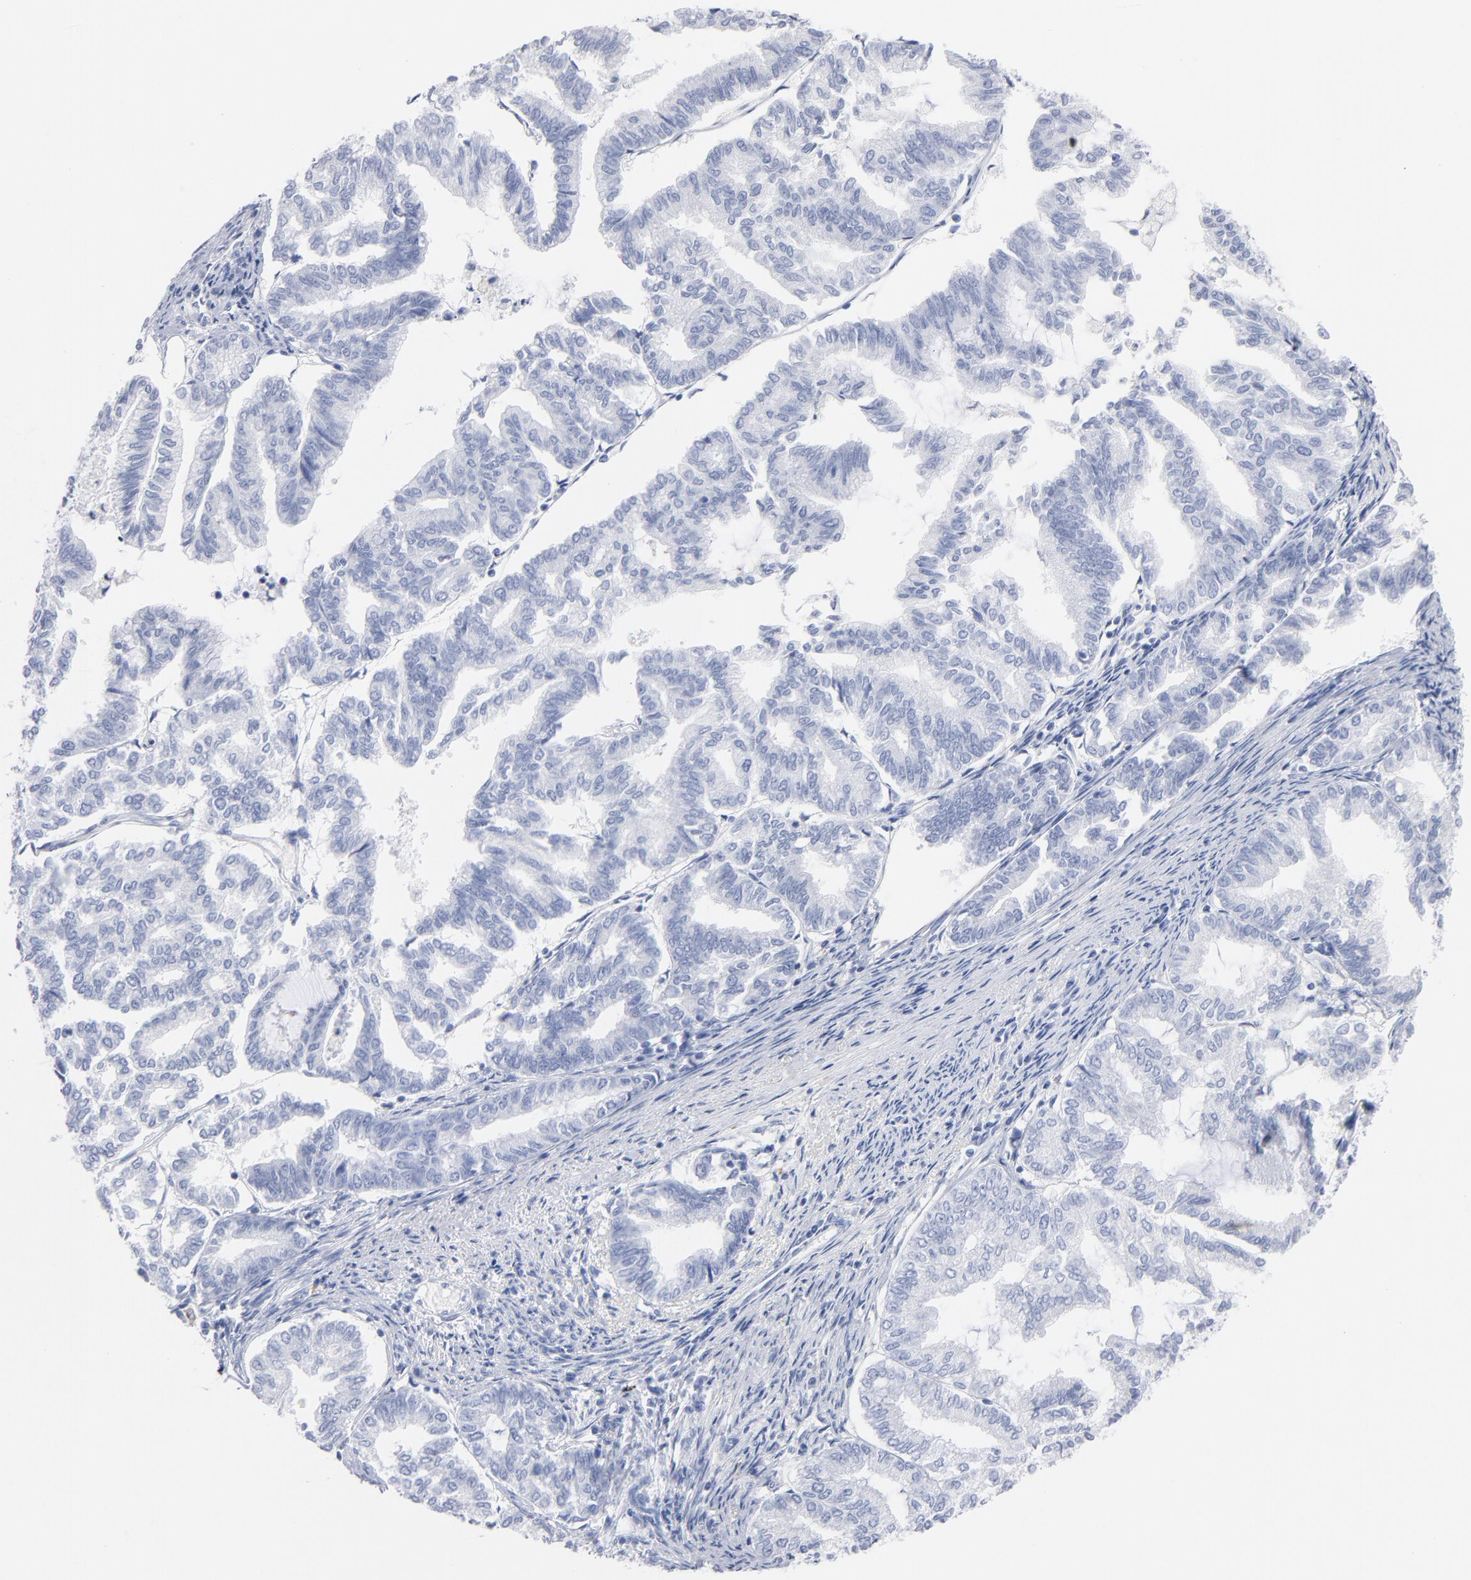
{"staining": {"intensity": "negative", "quantity": "none", "location": "none"}, "tissue": "endometrial cancer", "cell_type": "Tumor cells", "image_type": "cancer", "snomed": [{"axis": "morphology", "description": "Adenocarcinoma, NOS"}, {"axis": "topography", "description": "Endometrium"}], "caption": "A high-resolution micrograph shows IHC staining of endometrial cancer, which reveals no significant positivity in tumor cells.", "gene": "IFIT2", "patient": {"sex": "female", "age": 79}}